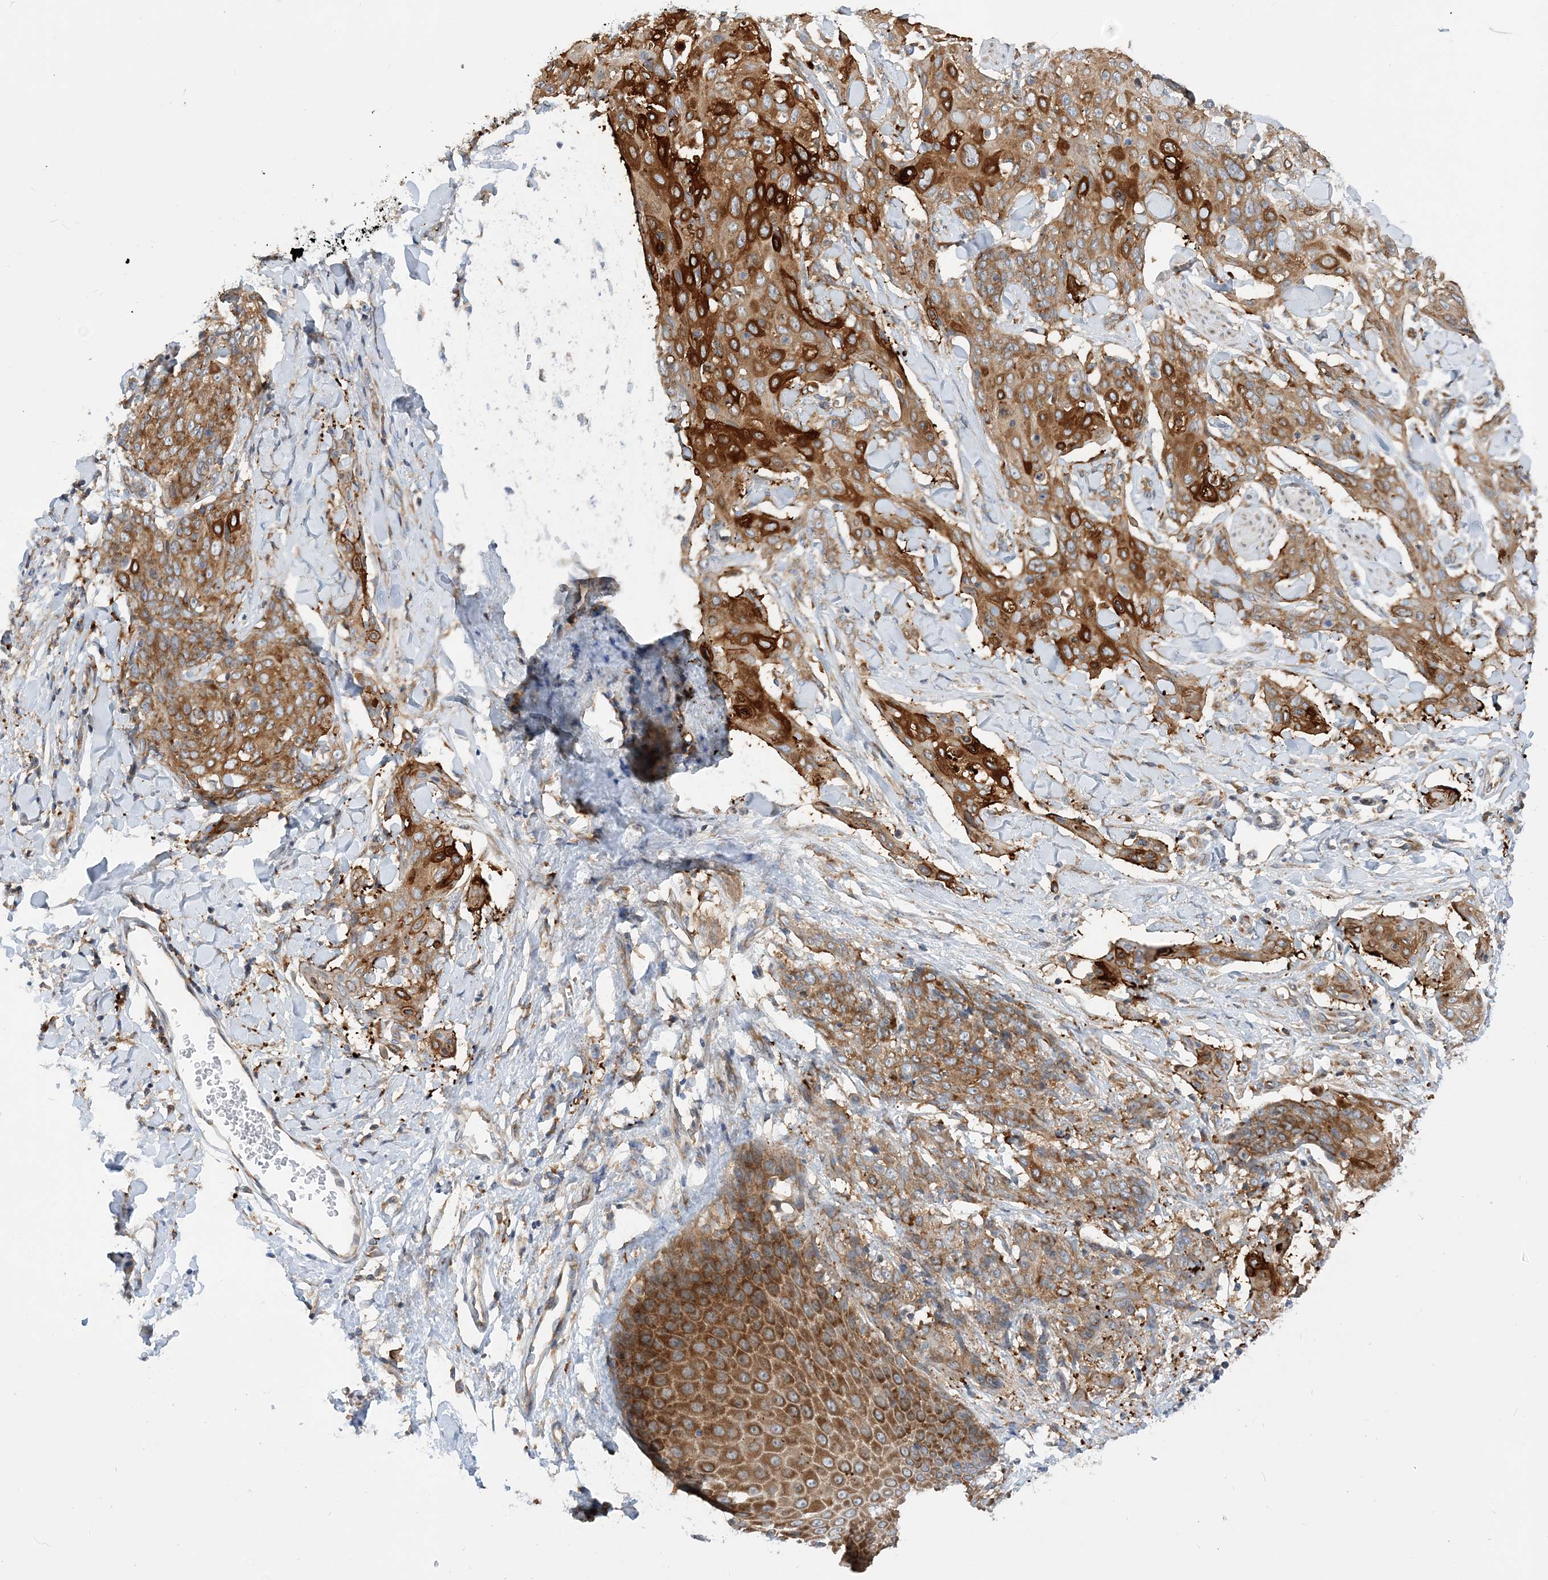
{"staining": {"intensity": "strong", "quantity": ">75%", "location": "cytoplasmic/membranous"}, "tissue": "skin cancer", "cell_type": "Tumor cells", "image_type": "cancer", "snomed": [{"axis": "morphology", "description": "Squamous cell carcinoma, NOS"}, {"axis": "topography", "description": "Skin"}, {"axis": "topography", "description": "Vulva"}], "caption": "Skin cancer (squamous cell carcinoma) stained with a brown dye displays strong cytoplasmic/membranous positive expression in about >75% of tumor cells.", "gene": "LARP4B", "patient": {"sex": "female", "age": 85}}